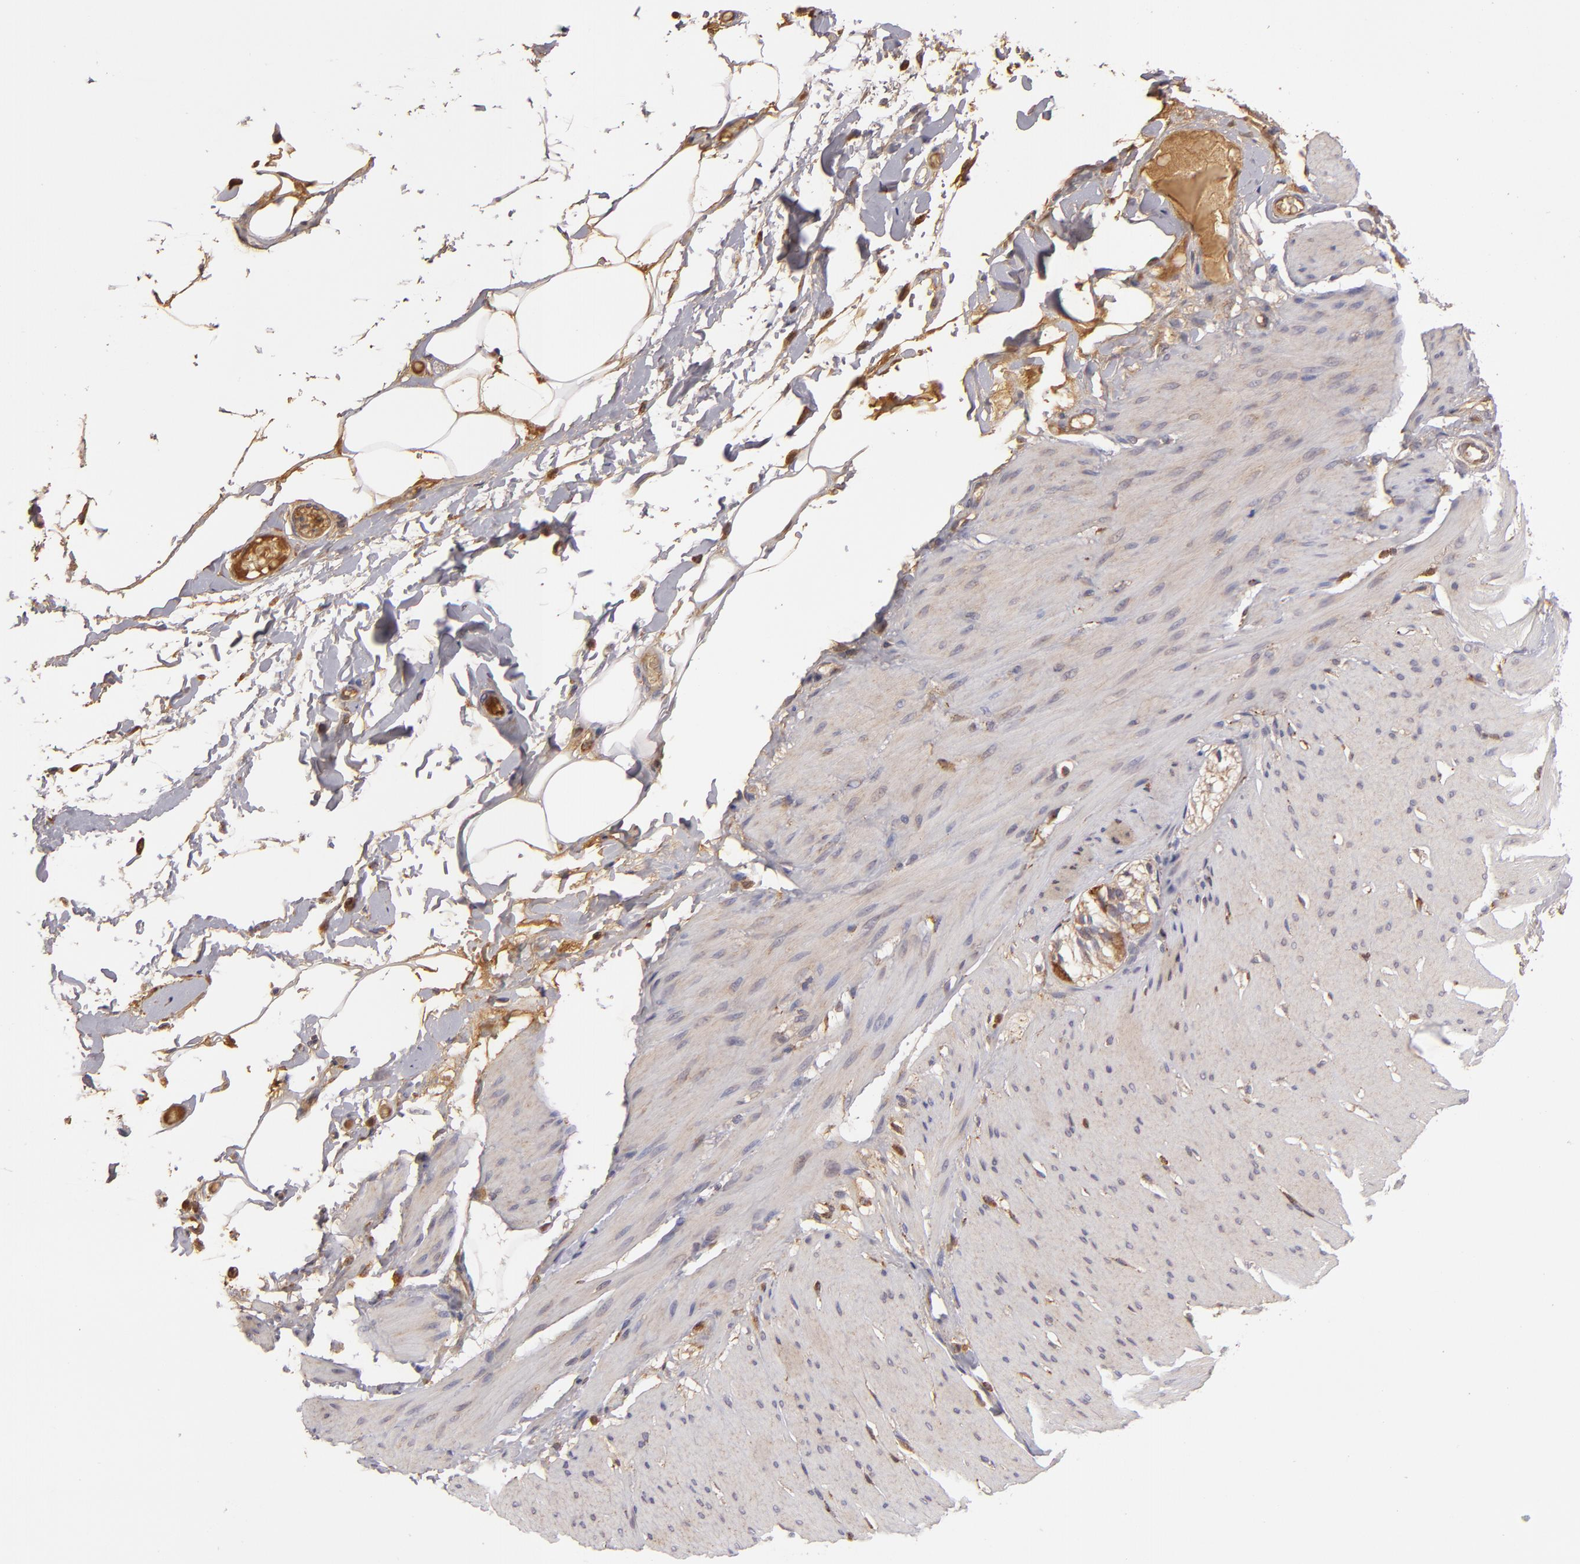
{"staining": {"intensity": "negative", "quantity": "none", "location": "none"}, "tissue": "smooth muscle", "cell_type": "Smooth muscle cells", "image_type": "normal", "snomed": [{"axis": "morphology", "description": "Normal tissue, NOS"}, {"axis": "topography", "description": "Smooth muscle"}, {"axis": "topography", "description": "Colon"}], "caption": "A high-resolution image shows immunohistochemistry (IHC) staining of benign smooth muscle, which reveals no significant expression in smooth muscle cells. Brightfield microscopy of immunohistochemistry (IHC) stained with DAB (3,3'-diaminobenzidine) (brown) and hematoxylin (blue), captured at high magnification.", "gene": "CFB", "patient": {"sex": "male", "age": 67}}